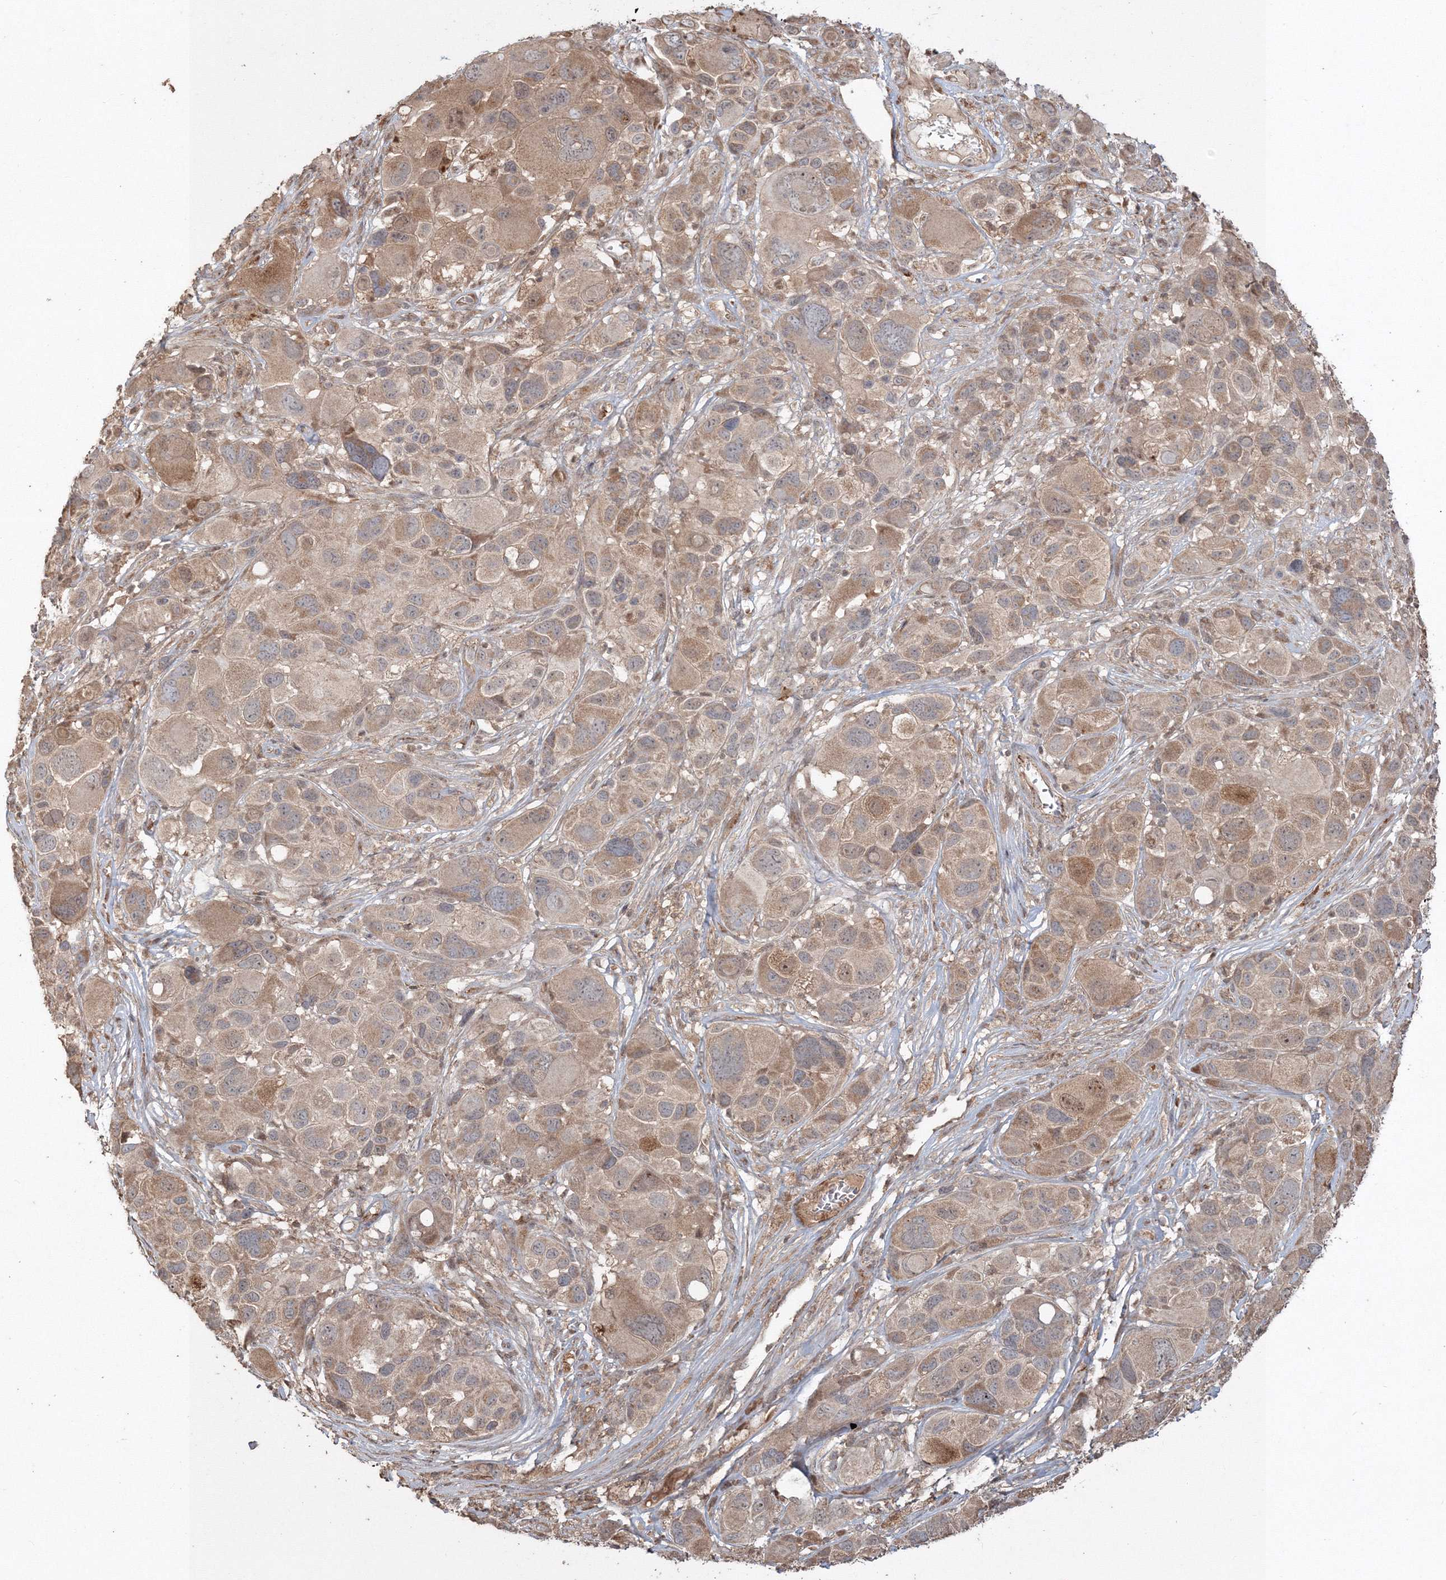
{"staining": {"intensity": "moderate", "quantity": "25%-75%", "location": "cytoplasmic/membranous"}, "tissue": "melanoma", "cell_type": "Tumor cells", "image_type": "cancer", "snomed": [{"axis": "morphology", "description": "Malignant melanoma, NOS"}, {"axis": "topography", "description": "Skin of trunk"}], "caption": "Immunohistochemical staining of human malignant melanoma shows moderate cytoplasmic/membranous protein expression in about 25%-75% of tumor cells.", "gene": "ANAPC16", "patient": {"sex": "male", "age": 71}}